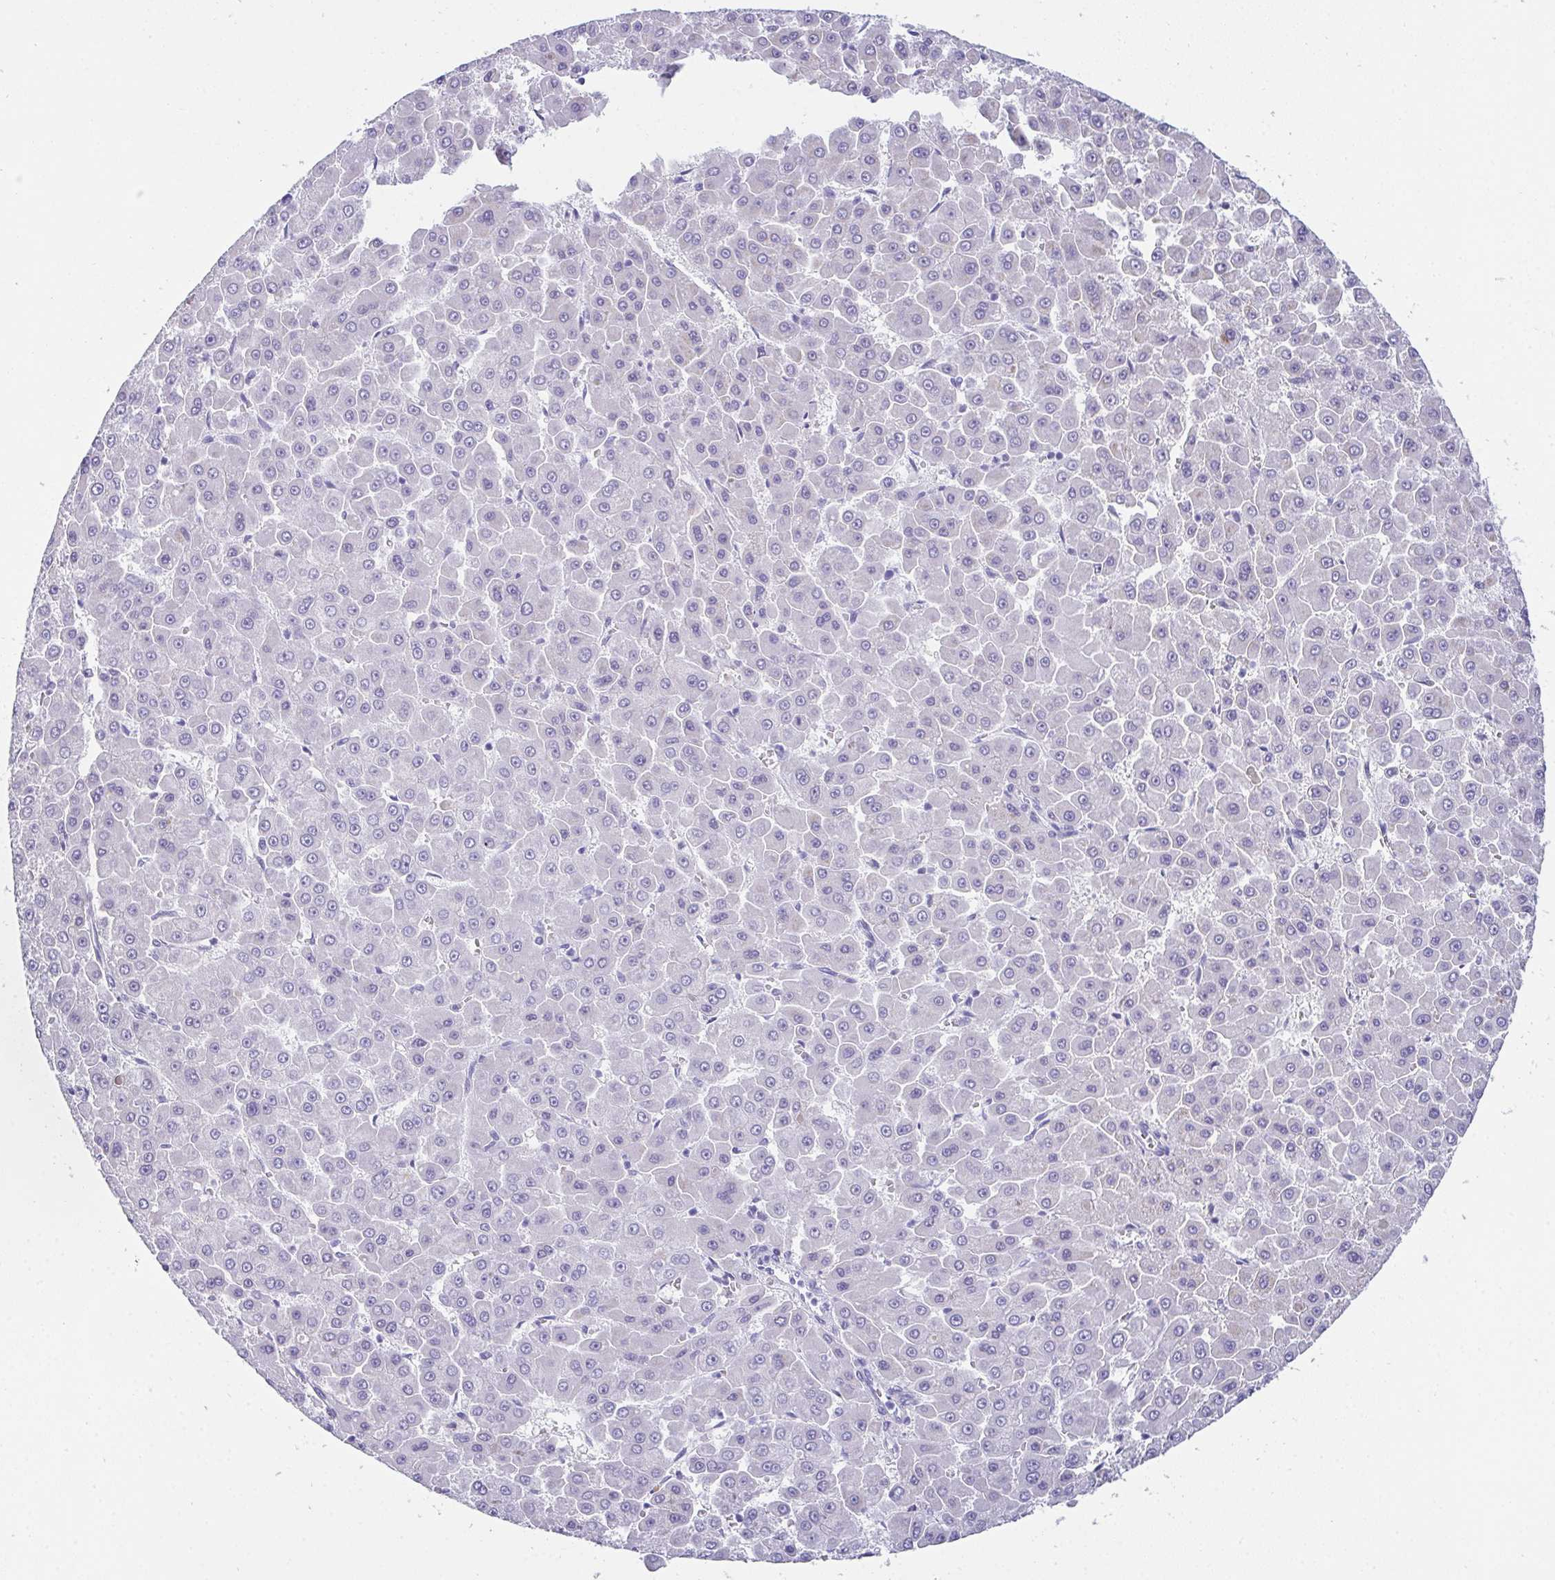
{"staining": {"intensity": "negative", "quantity": "none", "location": "none"}, "tissue": "liver cancer", "cell_type": "Tumor cells", "image_type": "cancer", "snomed": [{"axis": "morphology", "description": "Carcinoma, Hepatocellular, NOS"}, {"axis": "topography", "description": "Liver"}], "caption": "The photomicrograph displays no significant expression in tumor cells of liver cancer (hepatocellular carcinoma). (Brightfield microscopy of DAB immunohistochemistry (IHC) at high magnification).", "gene": "TEX19", "patient": {"sex": "male", "age": 78}}